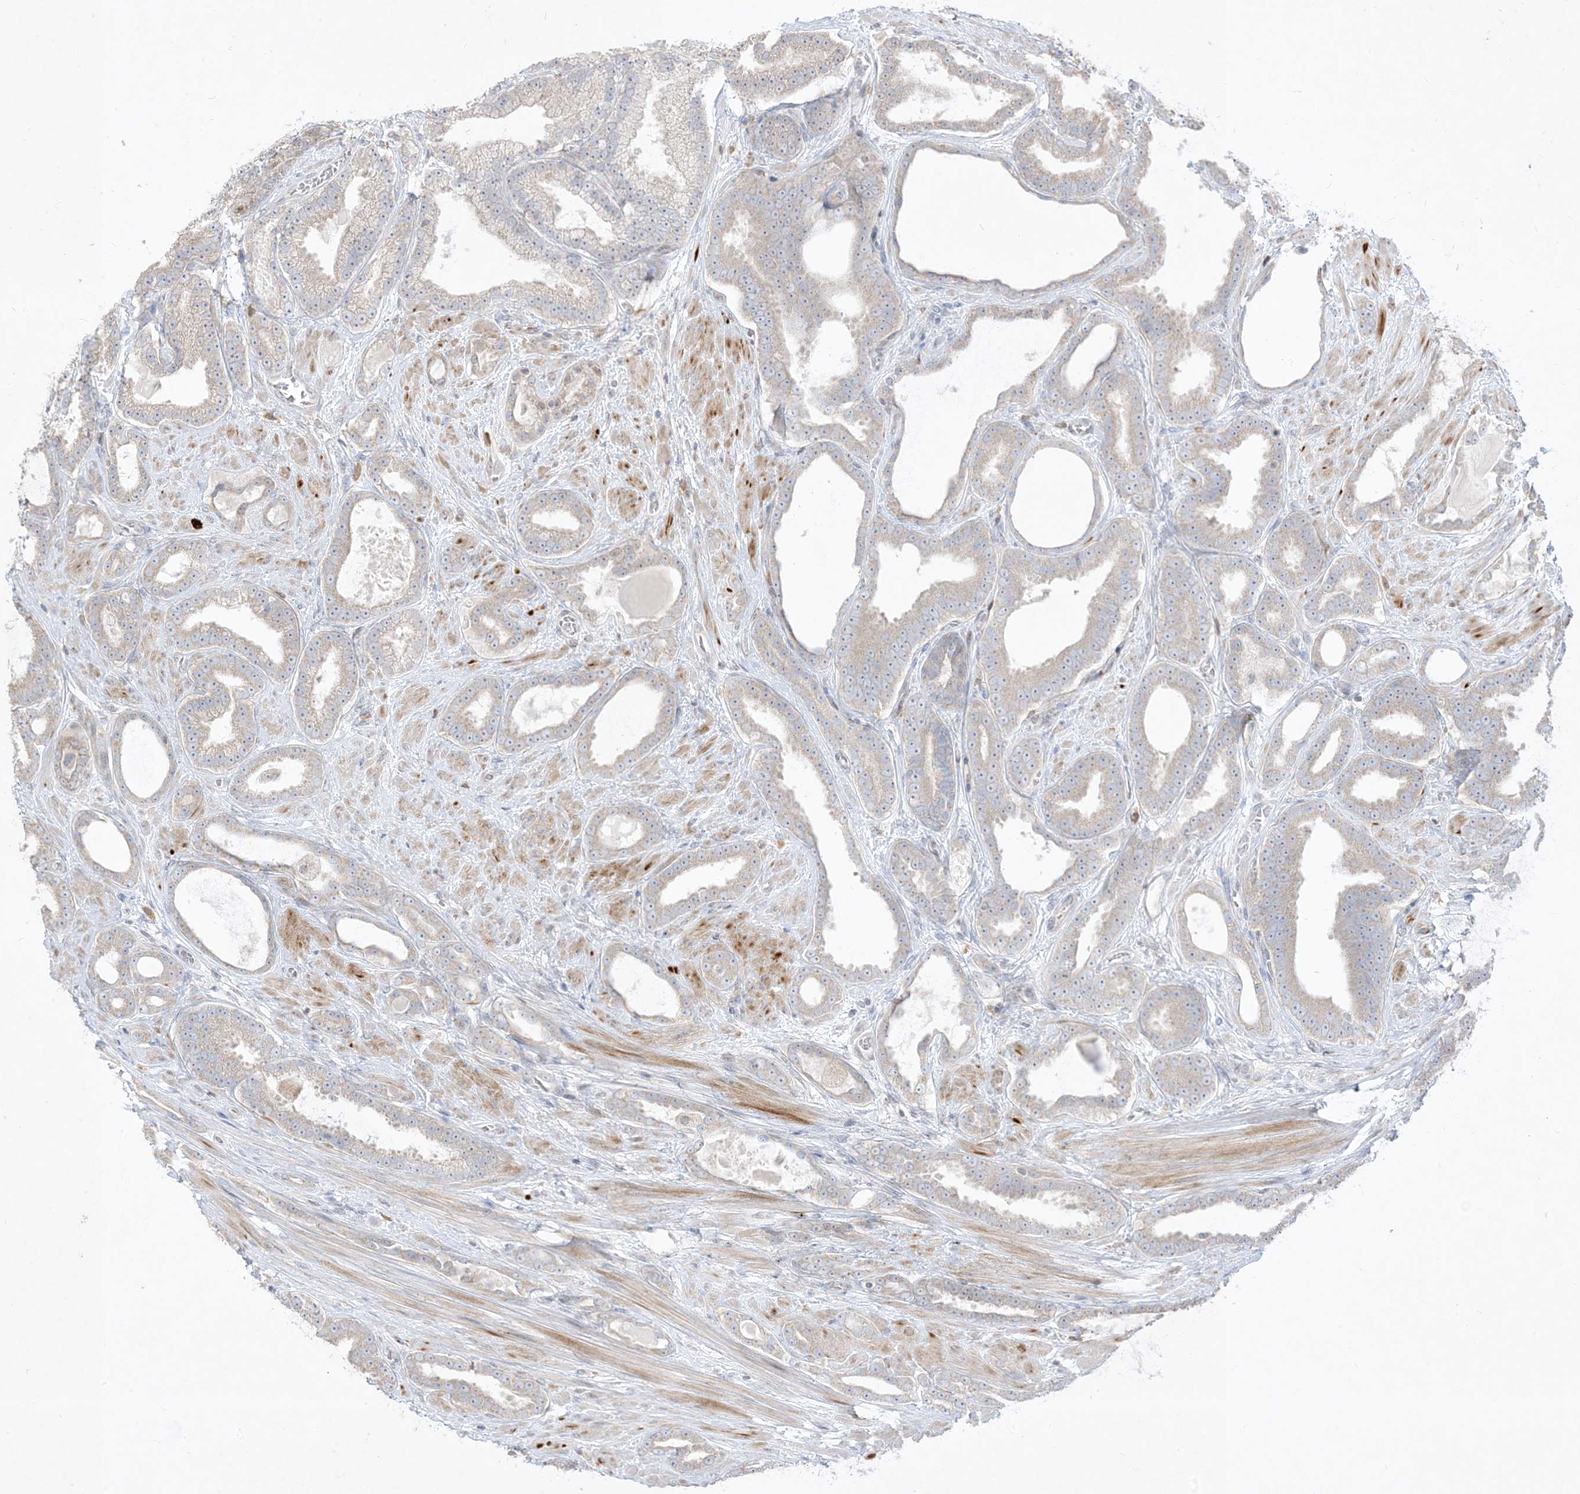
{"staining": {"intensity": "weak", "quantity": "25%-75%", "location": "cytoplasmic/membranous"}, "tissue": "prostate cancer", "cell_type": "Tumor cells", "image_type": "cancer", "snomed": [{"axis": "morphology", "description": "Adenocarcinoma, High grade"}, {"axis": "topography", "description": "Prostate"}], "caption": "Brown immunohistochemical staining in adenocarcinoma (high-grade) (prostate) exhibits weak cytoplasmic/membranous positivity in about 25%-75% of tumor cells.", "gene": "BHLHE40", "patient": {"sex": "male", "age": 60}}